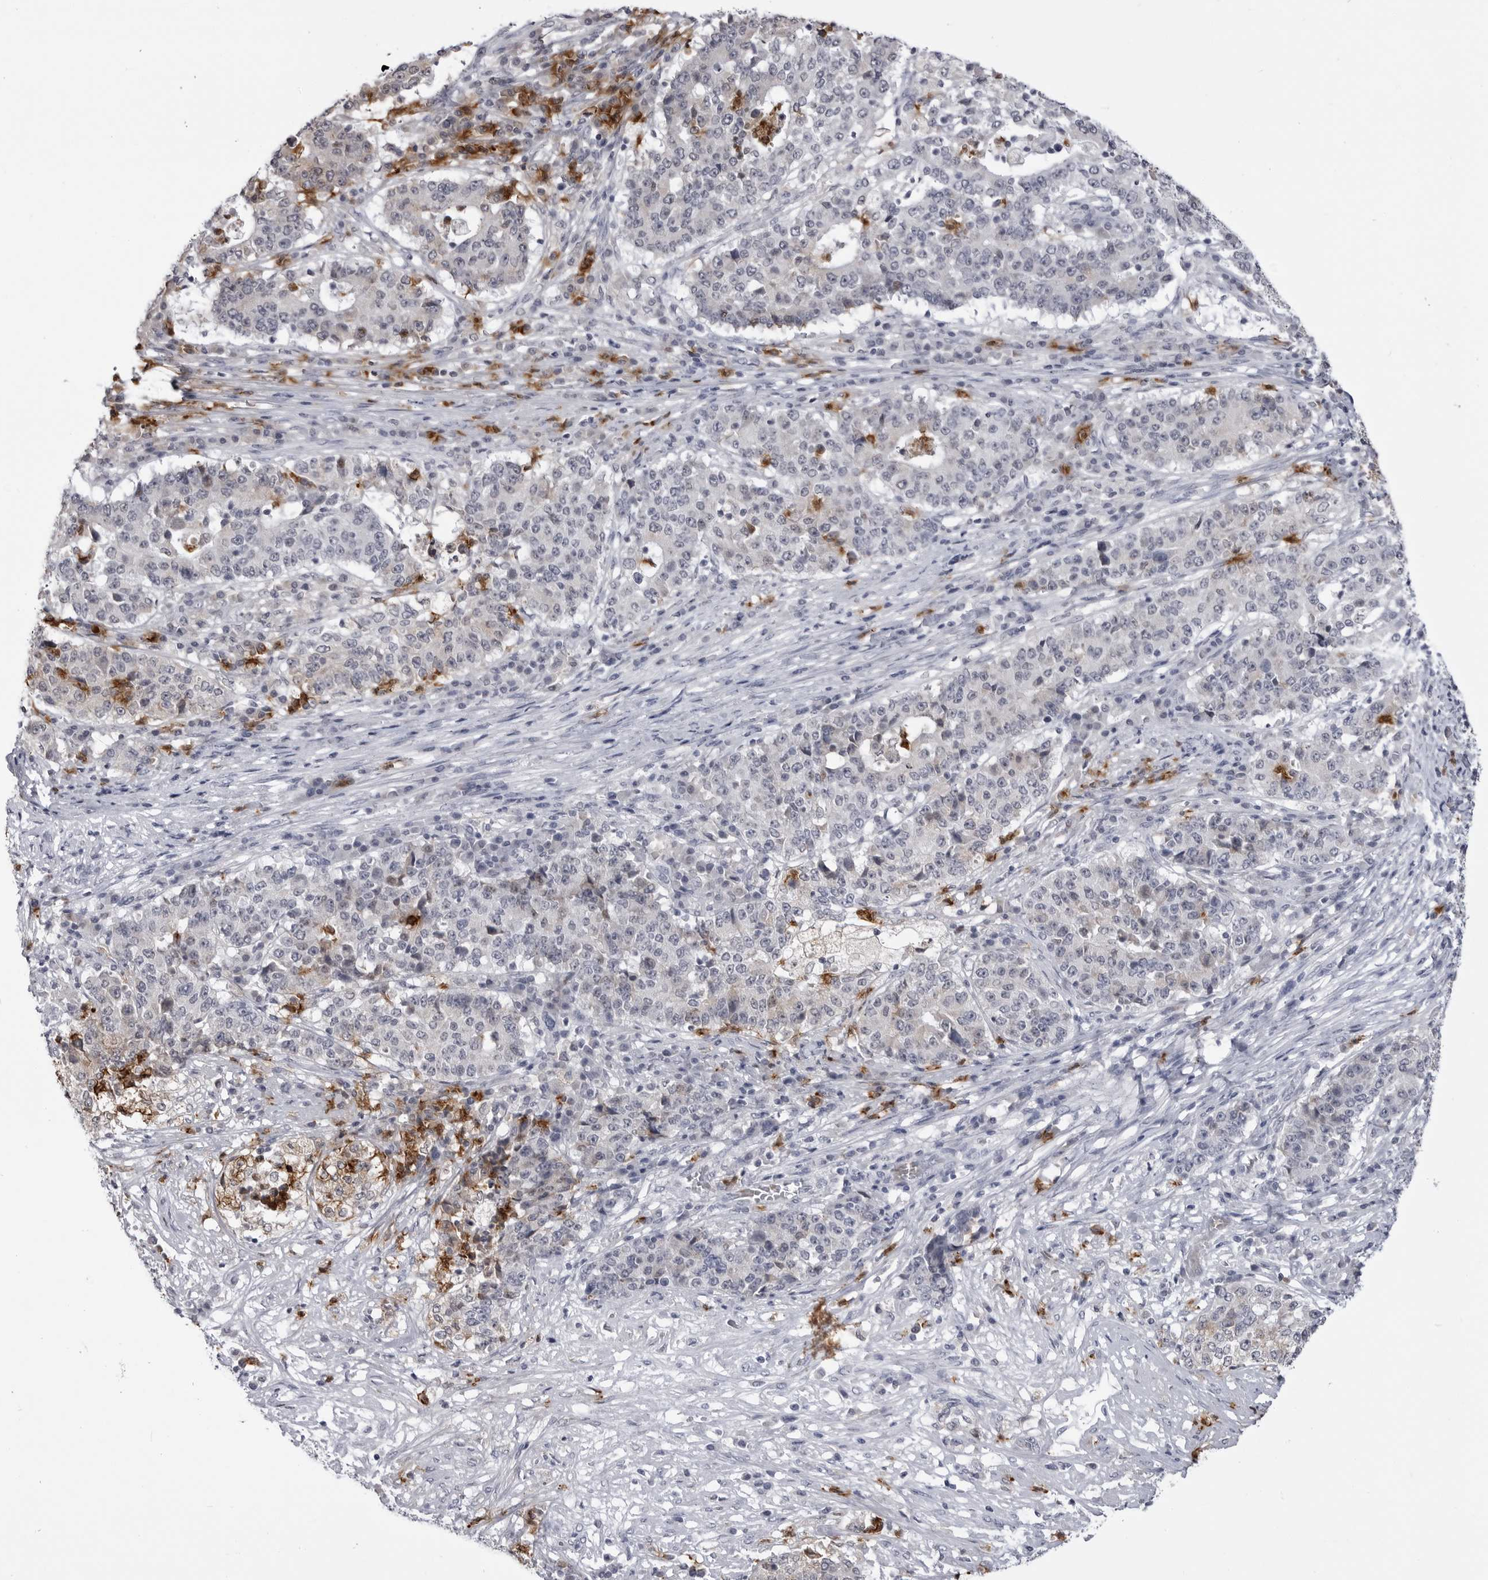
{"staining": {"intensity": "negative", "quantity": "none", "location": "none"}, "tissue": "stomach cancer", "cell_type": "Tumor cells", "image_type": "cancer", "snomed": [{"axis": "morphology", "description": "Adenocarcinoma, NOS"}, {"axis": "topography", "description": "Stomach"}], "caption": "This photomicrograph is of stomach cancer (adenocarcinoma) stained with IHC to label a protein in brown with the nuclei are counter-stained blue. There is no expression in tumor cells.", "gene": "STAP2", "patient": {"sex": "male", "age": 59}}